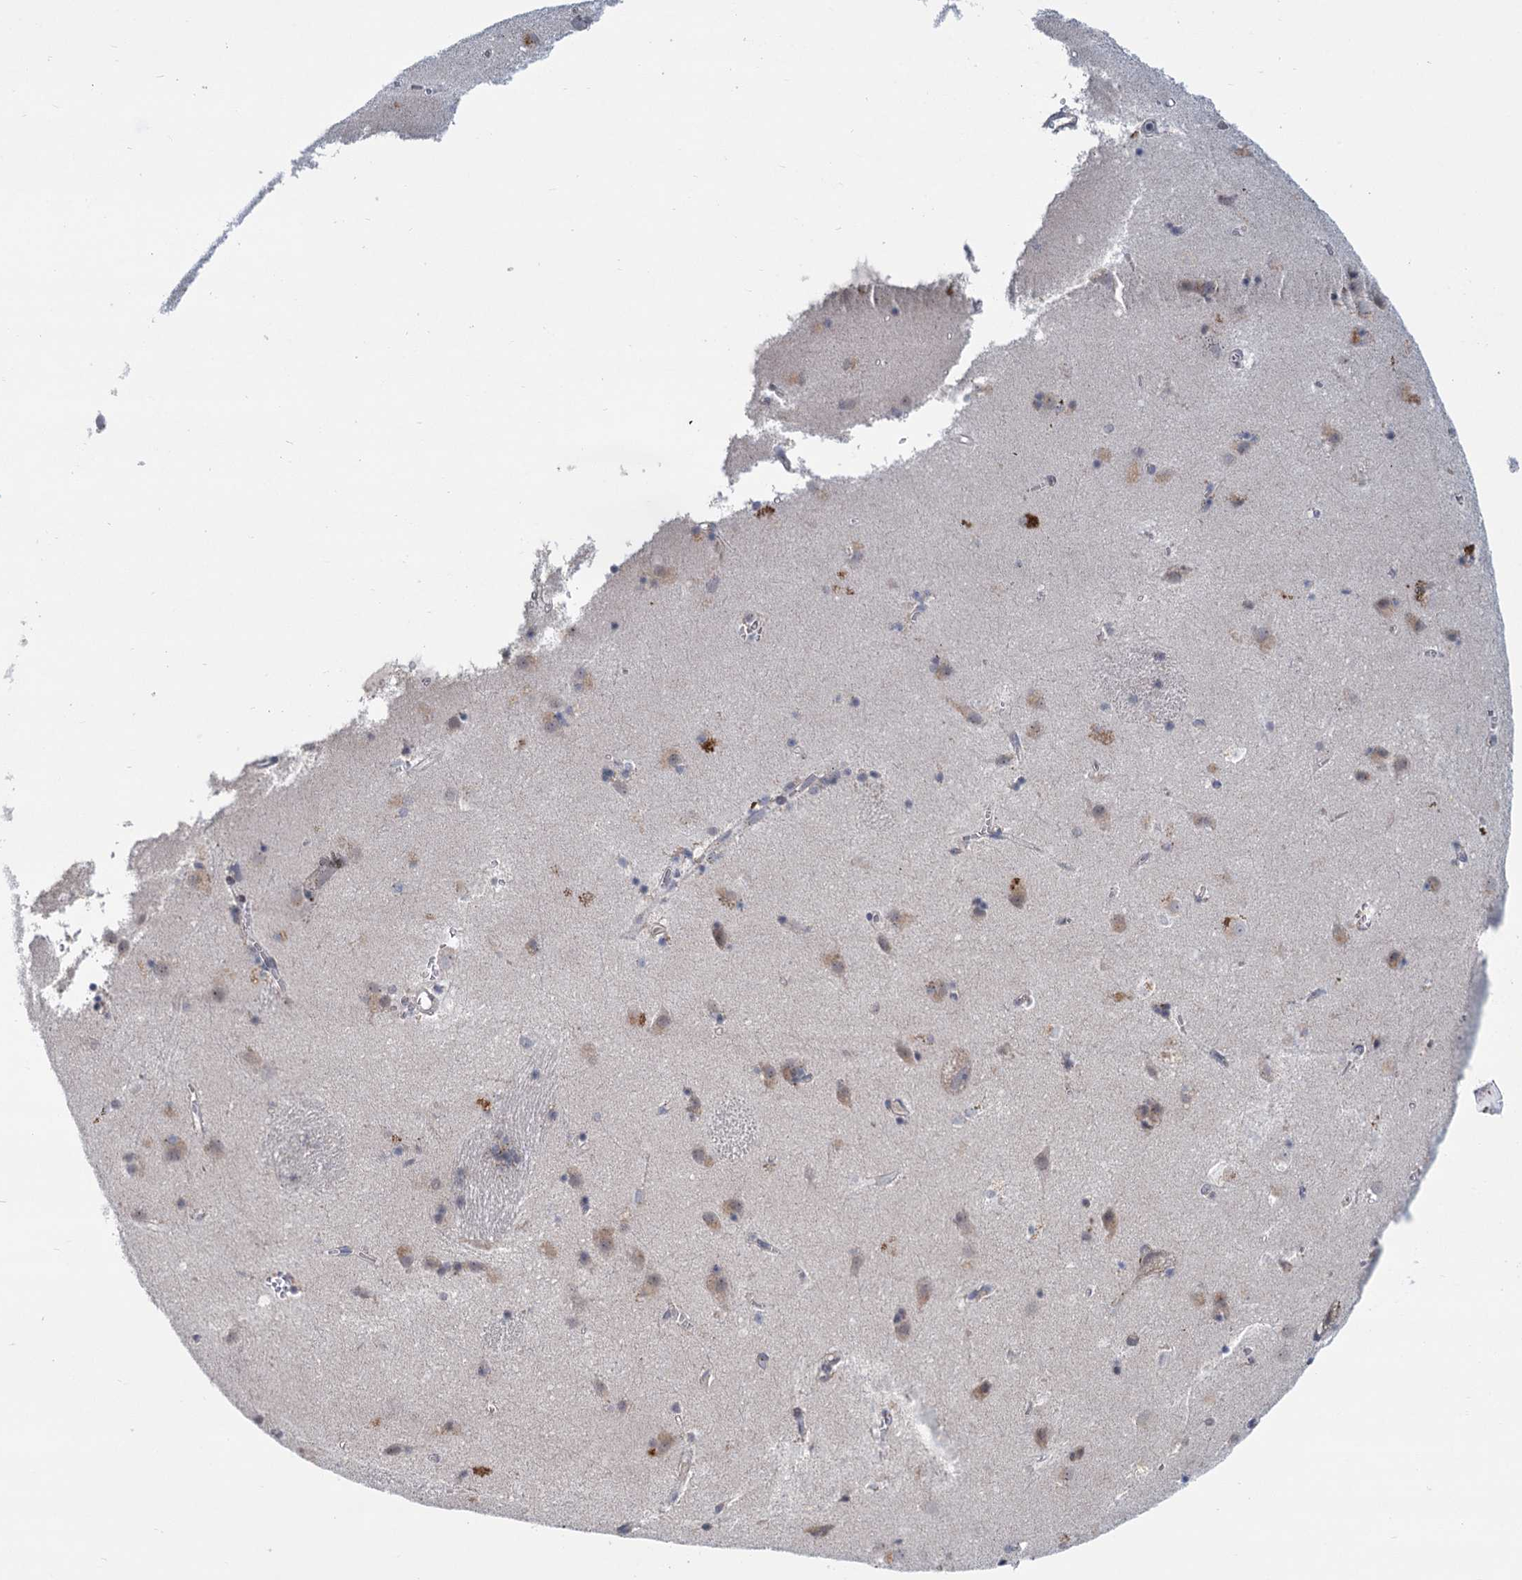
{"staining": {"intensity": "negative", "quantity": "none", "location": "none"}, "tissue": "caudate", "cell_type": "Glial cells", "image_type": "normal", "snomed": [{"axis": "morphology", "description": "Normal tissue, NOS"}, {"axis": "topography", "description": "Lateral ventricle wall"}], "caption": "Glial cells are negative for protein expression in normal human caudate. Nuclei are stained in blue.", "gene": "STAP1", "patient": {"sex": "male", "age": 70}}